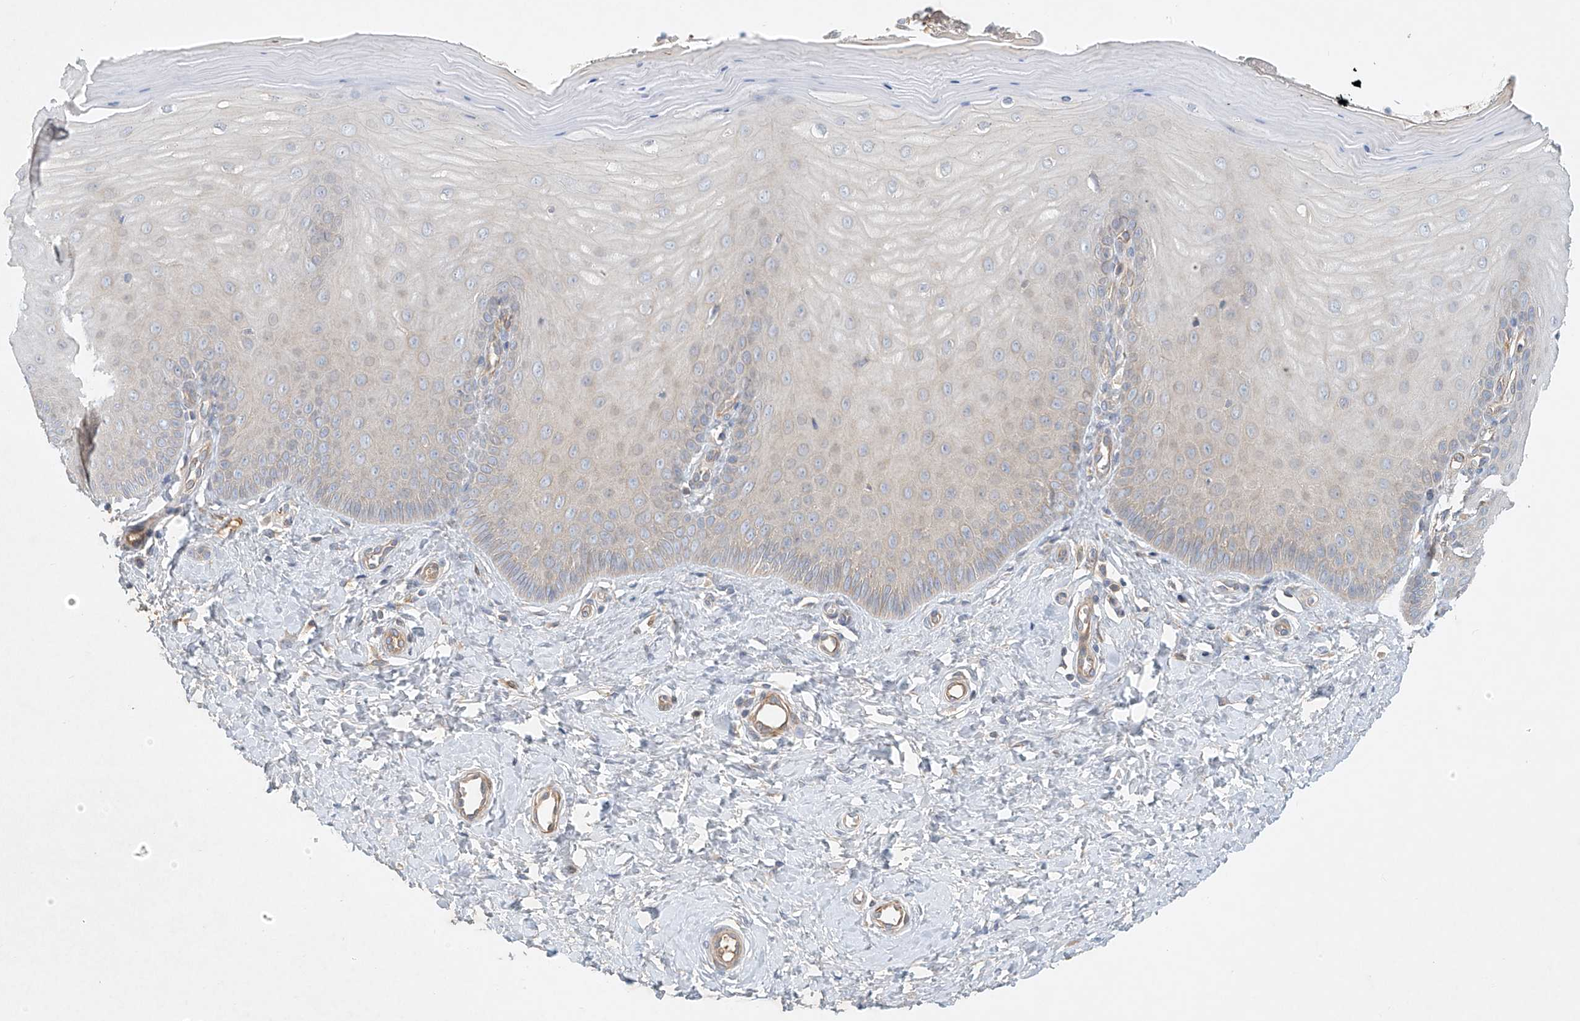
{"staining": {"intensity": "negative", "quantity": "none", "location": "none"}, "tissue": "cervix", "cell_type": "Glandular cells", "image_type": "normal", "snomed": [{"axis": "morphology", "description": "Normal tissue, NOS"}, {"axis": "topography", "description": "Cervix"}], "caption": "The micrograph demonstrates no significant positivity in glandular cells of cervix.", "gene": "ENSG00000266202", "patient": {"sex": "female", "age": 55}}